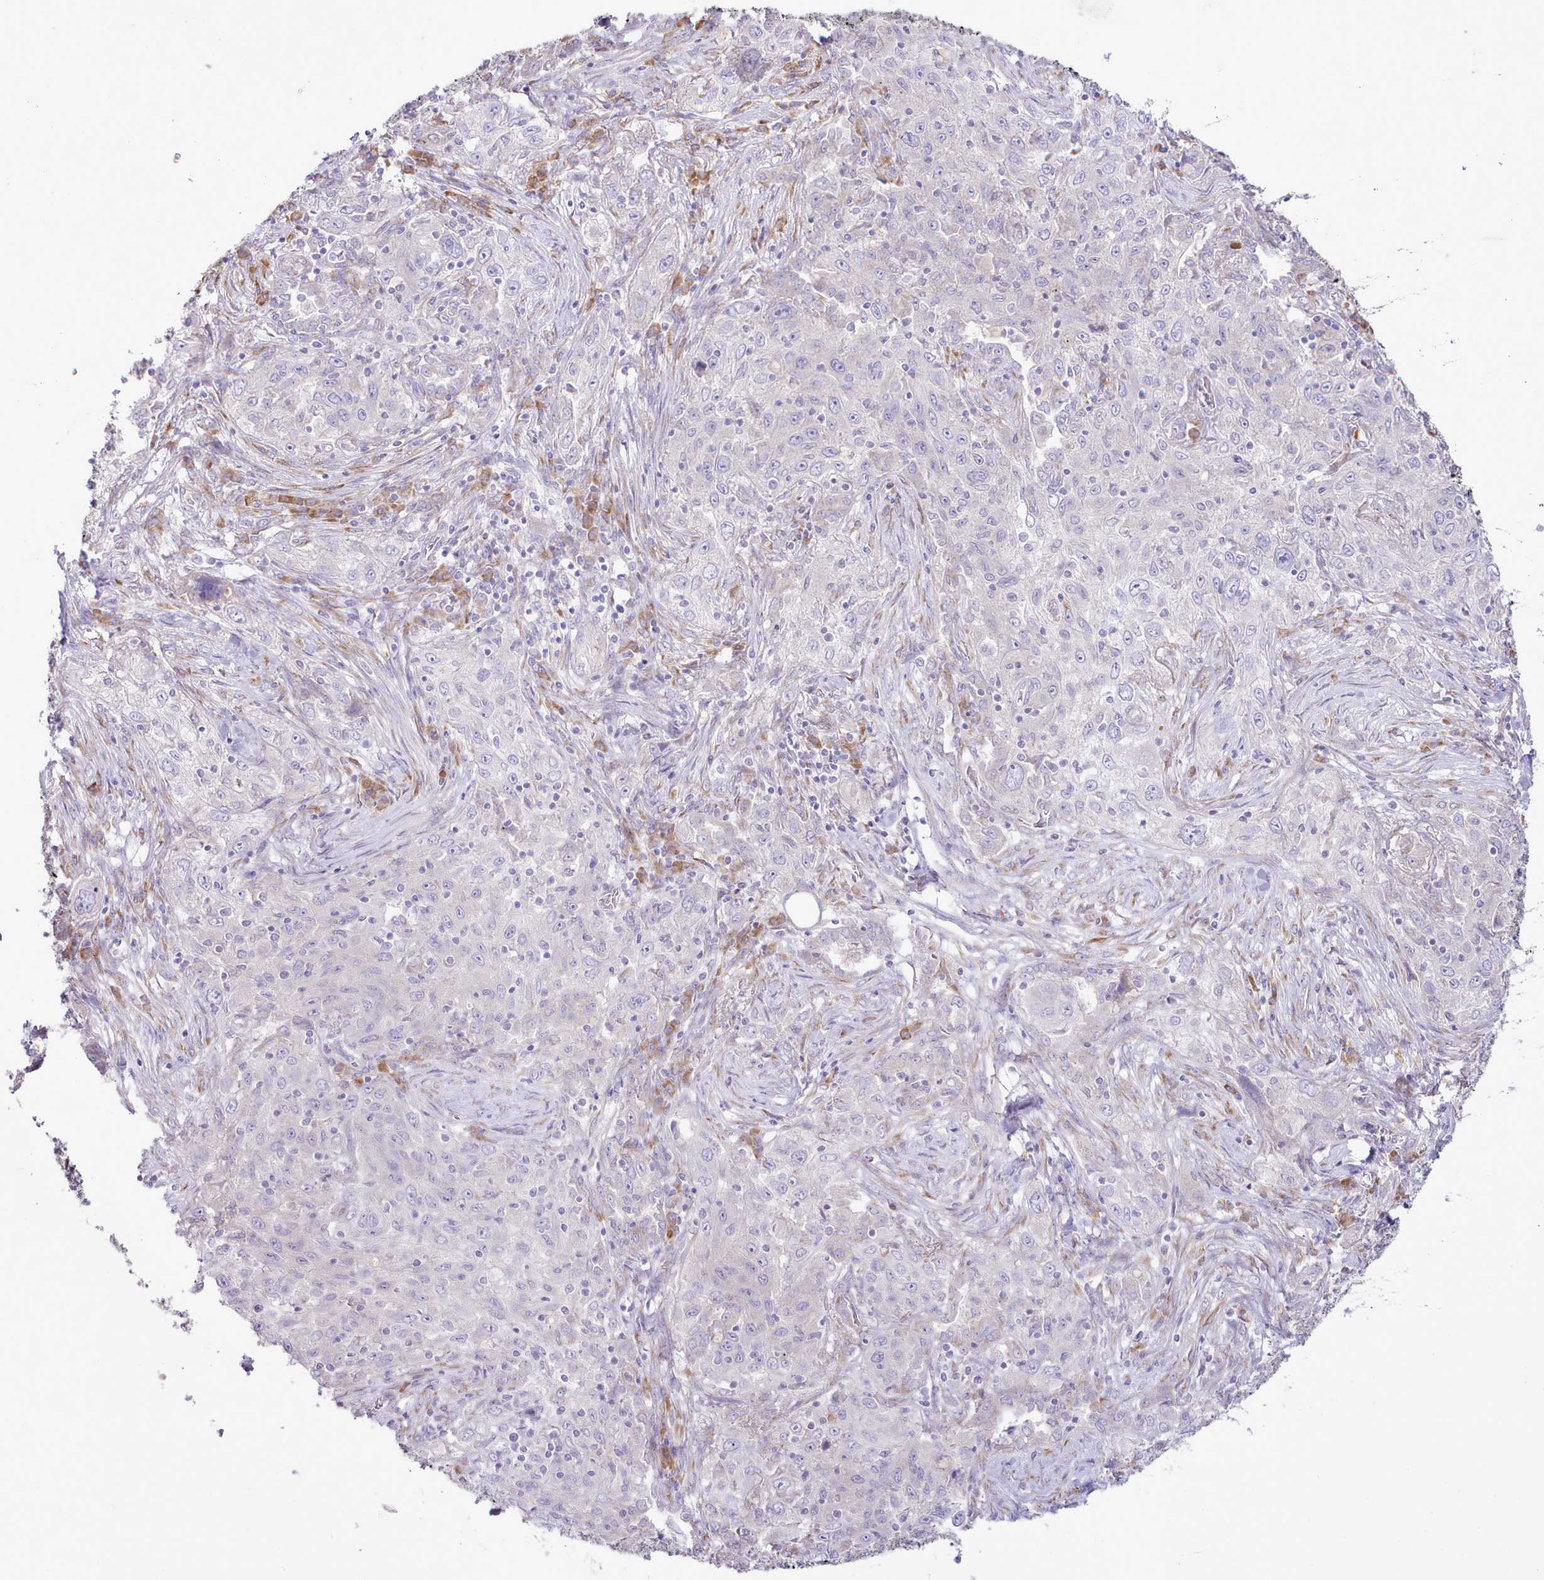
{"staining": {"intensity": "negative", "quantity": "none", "location": "none"}, "tissue": "lung cancer", "cell_type": "Tumor cells", "image_type": "cancer", "snomed": [{"axis": "morphology", "description": "Squamous cell carcinoma, NOS"}, {"axis": "topography", "description": "Lung"}], "caption": "Tumor cells are negative for protein expression in human lung cancer (squamous cell carcinoma).", "gene": "CCL1", "patient": {"sex": "female", "age": 69}}